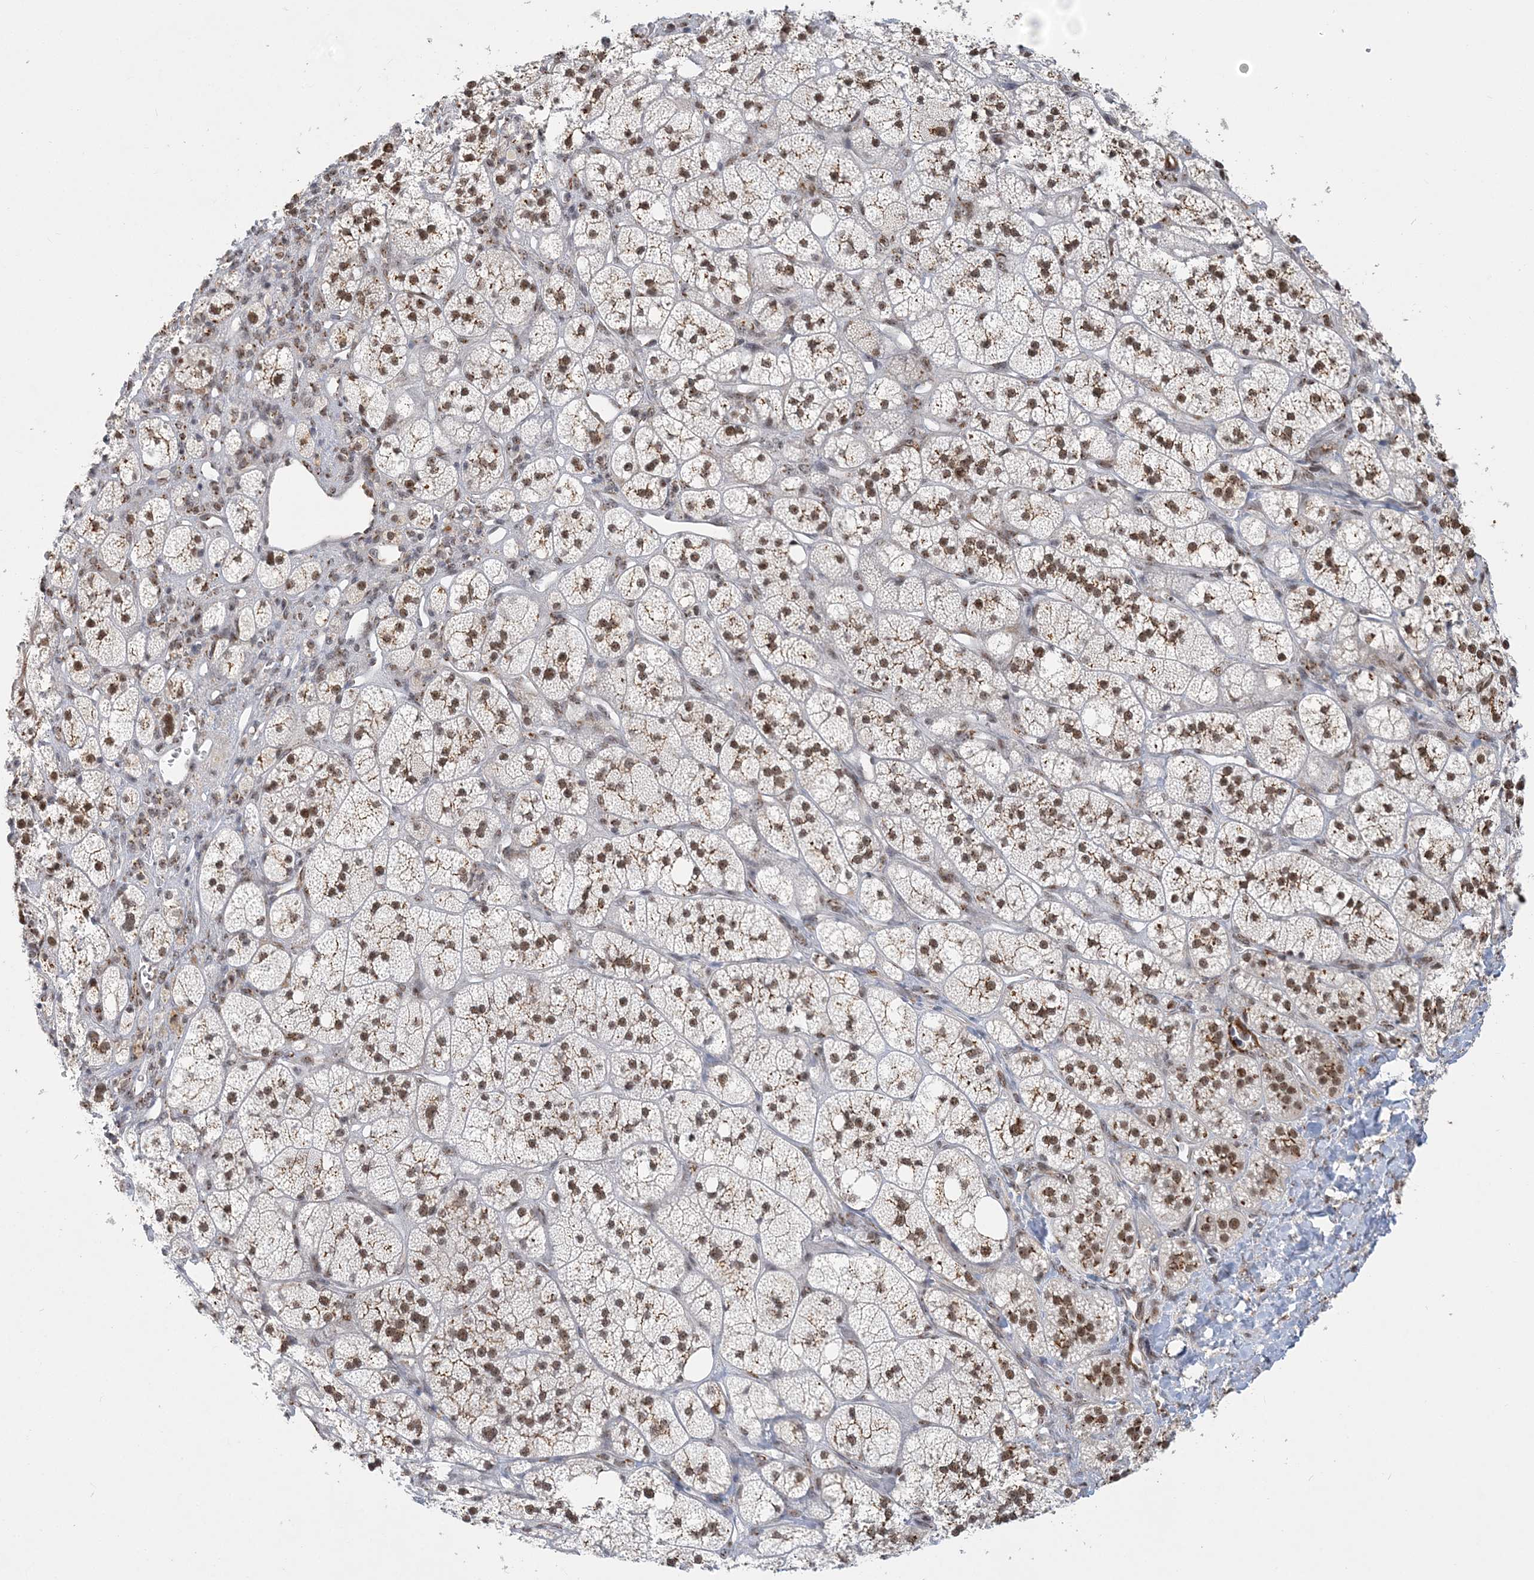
{"staining": {"intensity": "strong", "quantity": "25%-75%", "location": "cytoplasmic/membranous,nuclear"}, "tissue": "adrenal gland", "cell_type": "Glandular cells", "image_type": "normal", "snomed": [{"axis": "morphology", "description": "Normal tissue, NOS"}, {"axis": "topography", "description": "Adrenal gland"}], "caption": "Immunohistochemistry (IHC) (DAB (3,3'-diaminobenzidine)) staining of unremarkable human adrenal gland shows strong cytoplasmic/membranous,nuclear protein positivity in about 25%-75% of glandular cells. (DAB IHC, brown staining for protein, blue staining for nuclei).", "gene": "PLRG1", "patient": {"sex": "male", "age": 61}}